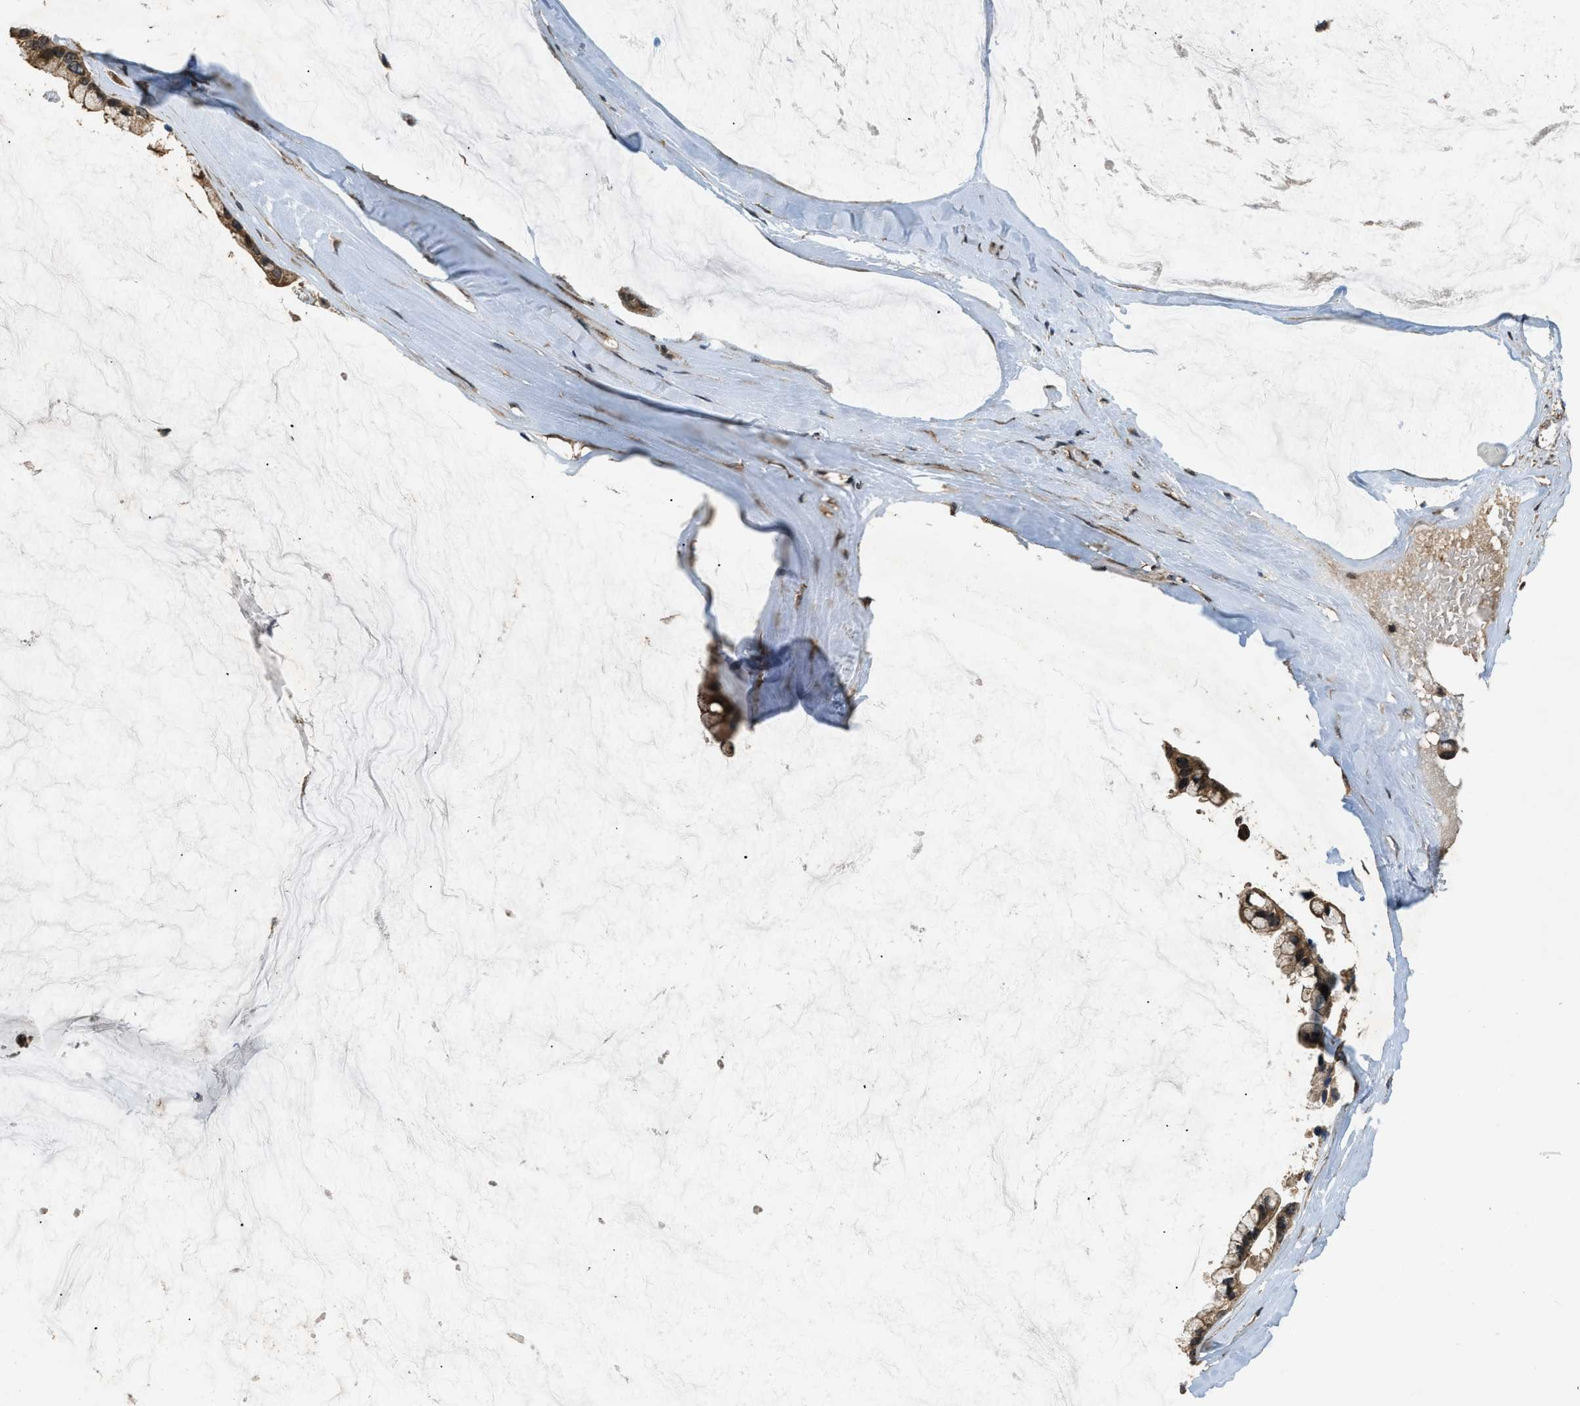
{"staining": {"intensity": "moderate", "quantity": ">75%", "location": "cytoplasmic/membranous"}, "tissue": "ovarian cancer", "cell_type": "Tumor cells", "image_type": "cancer", "snomed": [{"axis": "morphology", "description": "Cystadenocarcinoma, mucinous, NOS"}, {"axis": "topography", "description": "Ovary"}], "caption": "The photomicrograph displays immunohistochemical staining of ovarian cancer (mucinous cystadenocarcinoma). There is moderate cytoplasmic/membranous positivity is identified in approximately >75% of tumor cells. Immunohistochemistry stains the protein of interest in brown and the nuclei are stained blue.", "gene": "DENND6B", "patient": {"sex": "female", "age": 39}}